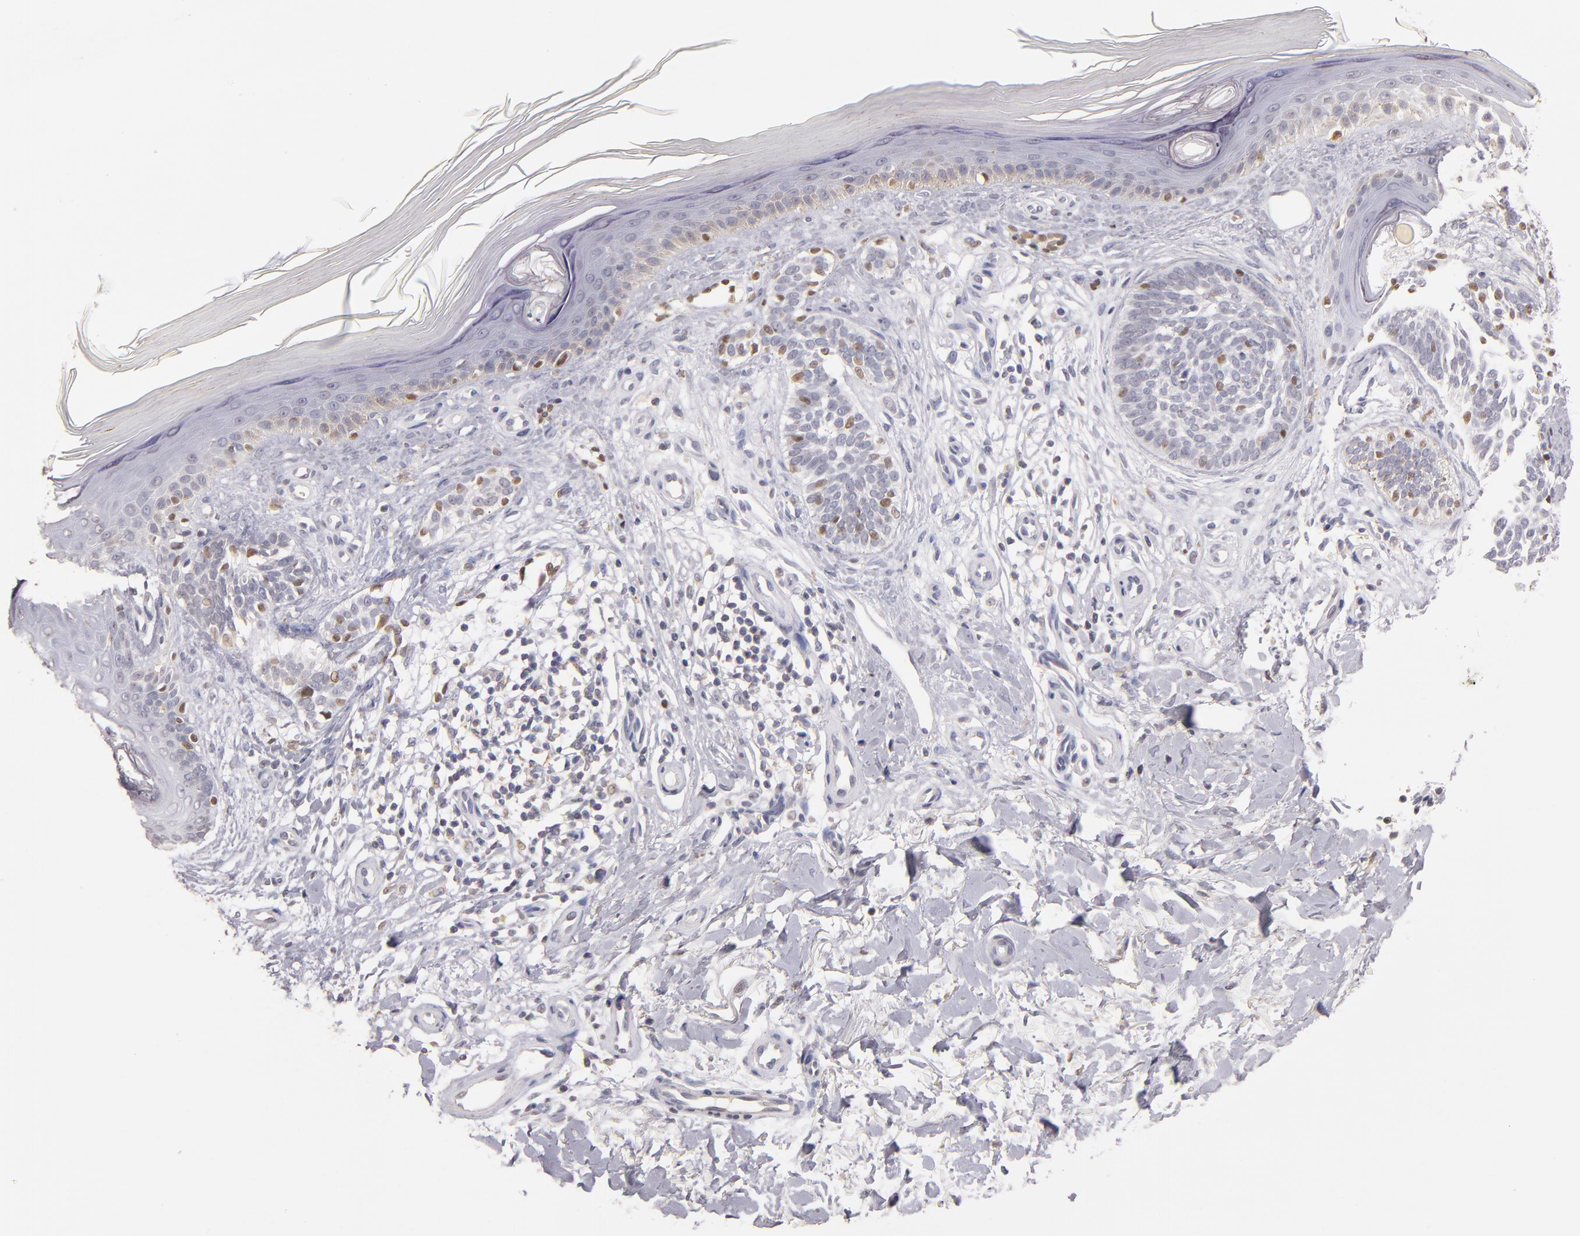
{"staining": {"intensity": "moderate", "quantity": "<25%", "location": "nuclear"}, "tissue": "skin cancer", "cell_type": "Tumor cells", "image_type": "cancer", "snomed": [{"axis": "morphology", "description": "Normal tissue, NOS"}, {"axis": "morphology", "description": "Basal cell carcinoma"}, {"axis": "topography", "description": "Skin"}], "caption": "This image demonstrates immunohistochemistry staining of skin basal cell carcinoma, with low moderate nuclear positivity in approximately <25% of tumor cells.", "gene": "SOX10", "patient": {"sex": "female", "age": 58}}